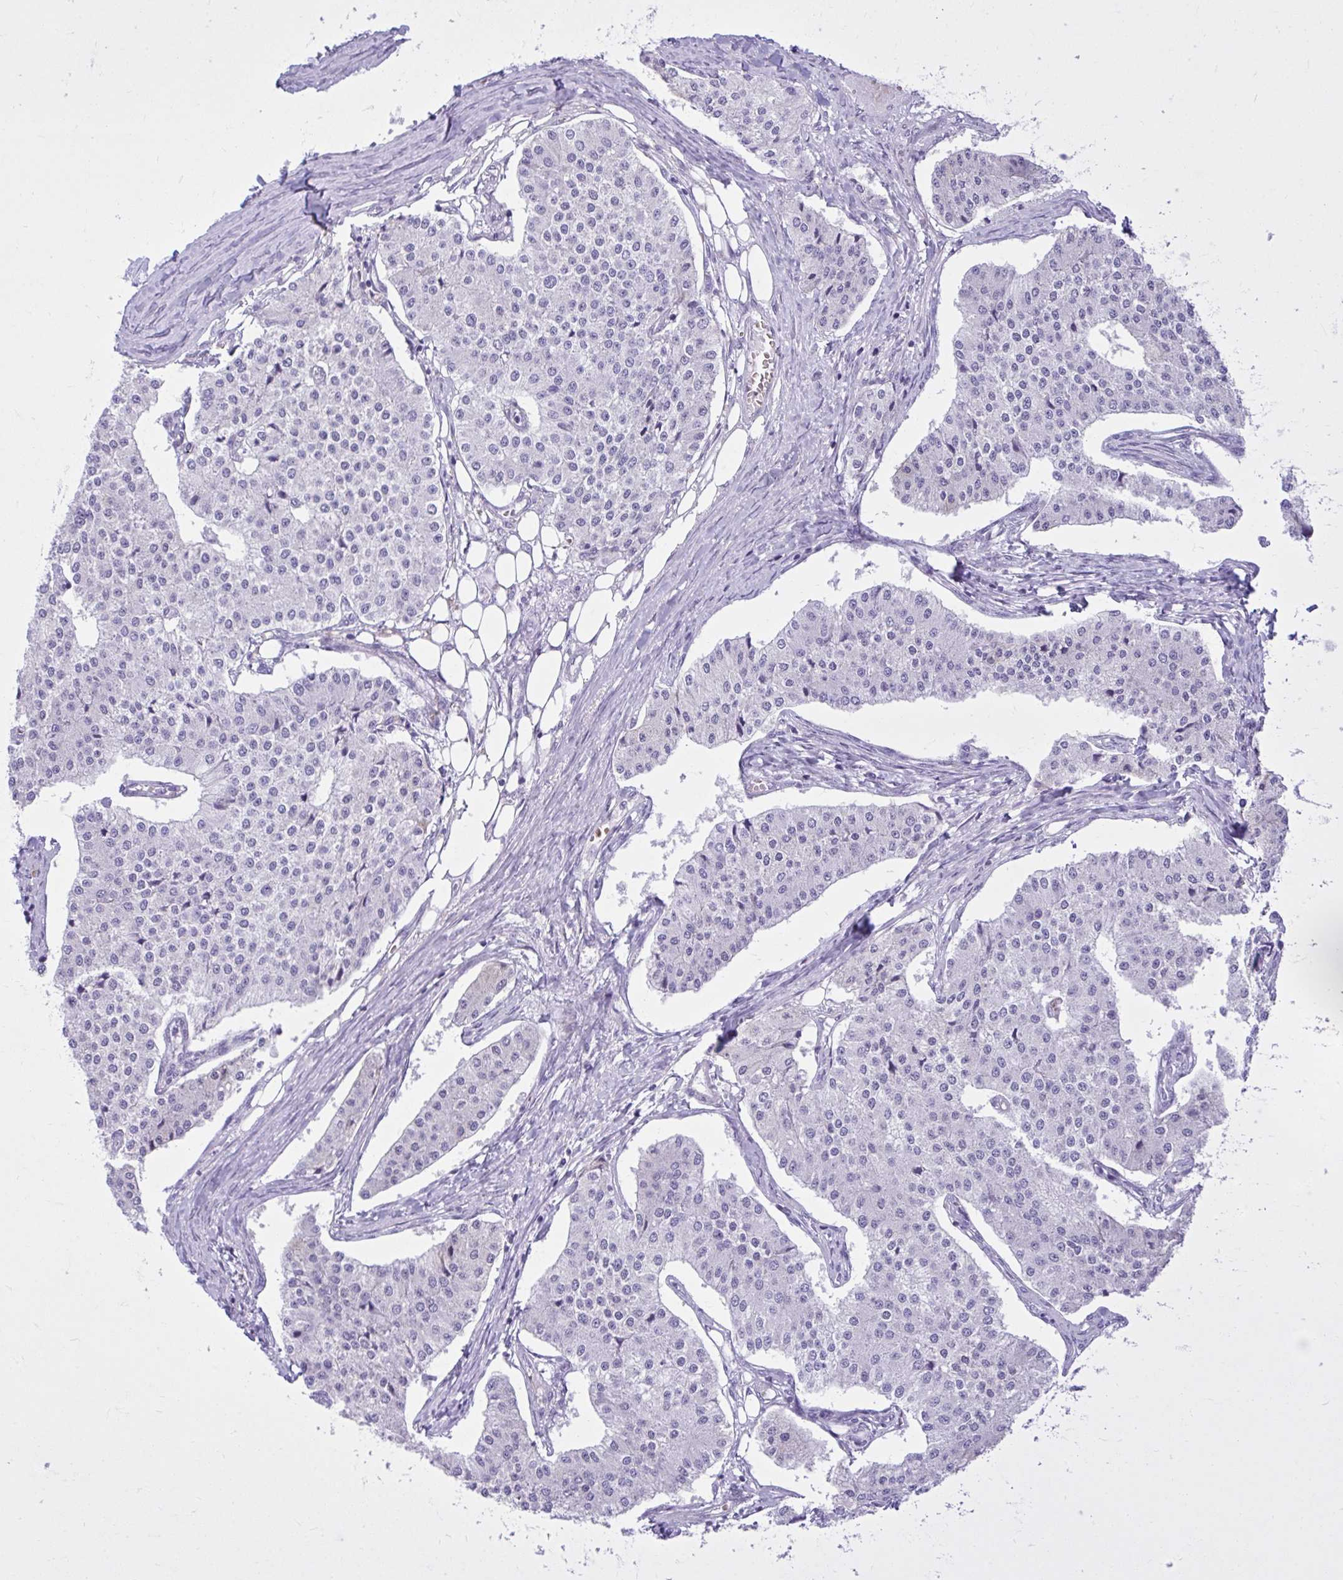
{"staining": {"intensity": "negative", "quantity": "none", "location": "none"}, "tissue": "carcinoid", "cell_type": "Tumor cells", "image_type": "cancer", "snomed": [{"axis": "morphology", "description": "Carcinoid, malignant, NOS"}, {"axis": "topography", "description": "Colon"}], "caption": "Malignant carcinoid was stained to show a protein in brown. There is no significant positivity in tumor cells.", "gene": "FAM153A", "patient": {"sex": "female", "age": 52}}